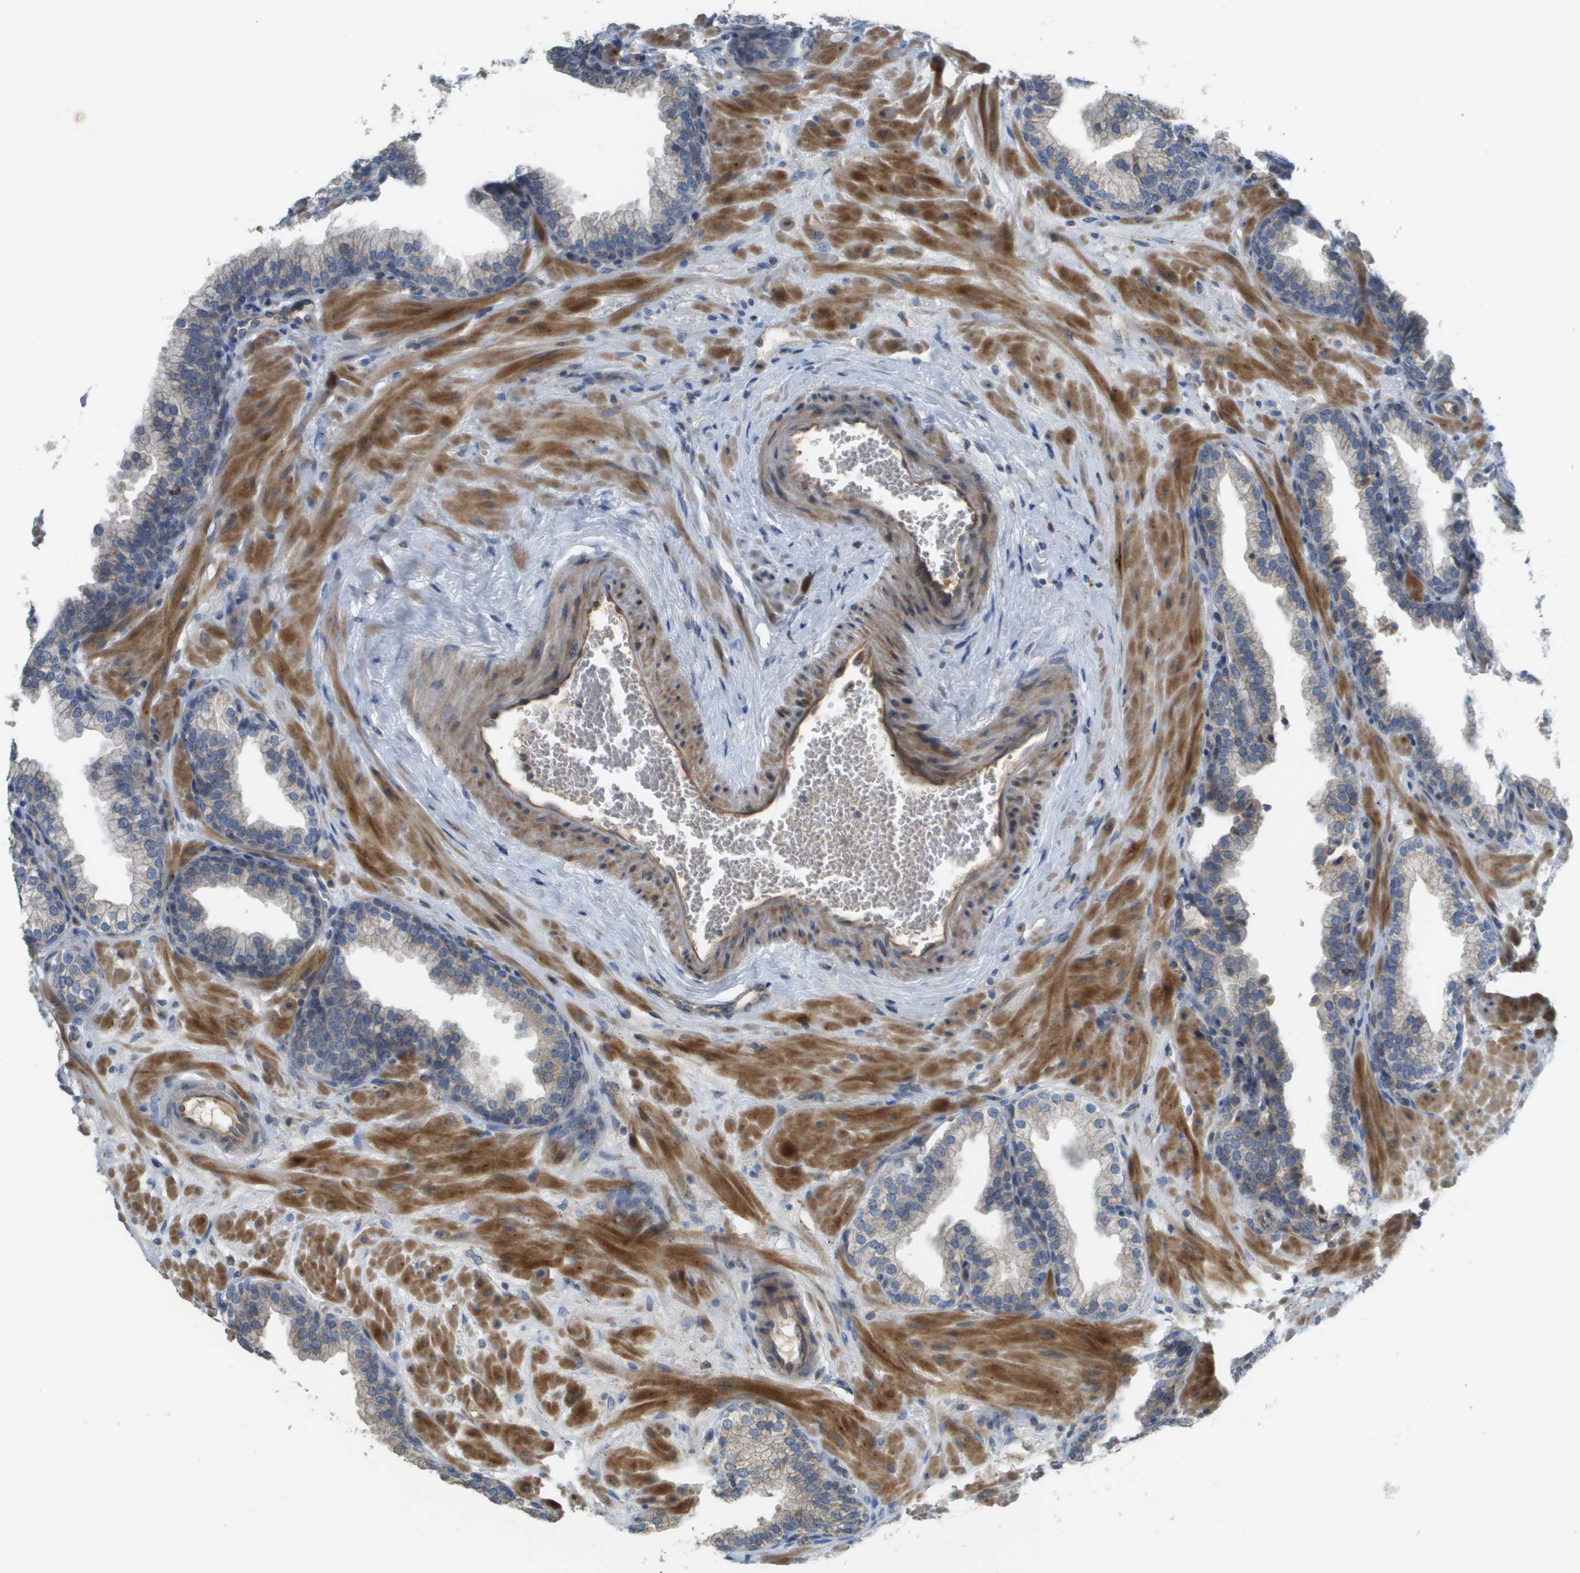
{"staining": {"intensity": "weak", "quantity": "25%-75%", "location": "cytoplasmic/membranous"}, "tissue": "prostate", "cell_type": "Glandular cells", "image_type": "normal", "snomed": [{"axis": "morphology", "description": "Normal tissue, NOS"}, {"axis": "morphology", "description": "Urothelial carcinoma, Low grade"}, {"axis": "topography", "description": "Urinary bladder"}, {"axis": "topography", "description": "Prostate"}], "caption": "This is a photomicrograph of IHC staining of benign prostate, which shows weak staining in the cytoplasmic/membranous of glandular cells.", "gene": "CASP10", "patient": {"sex": "male", "age": 60}}